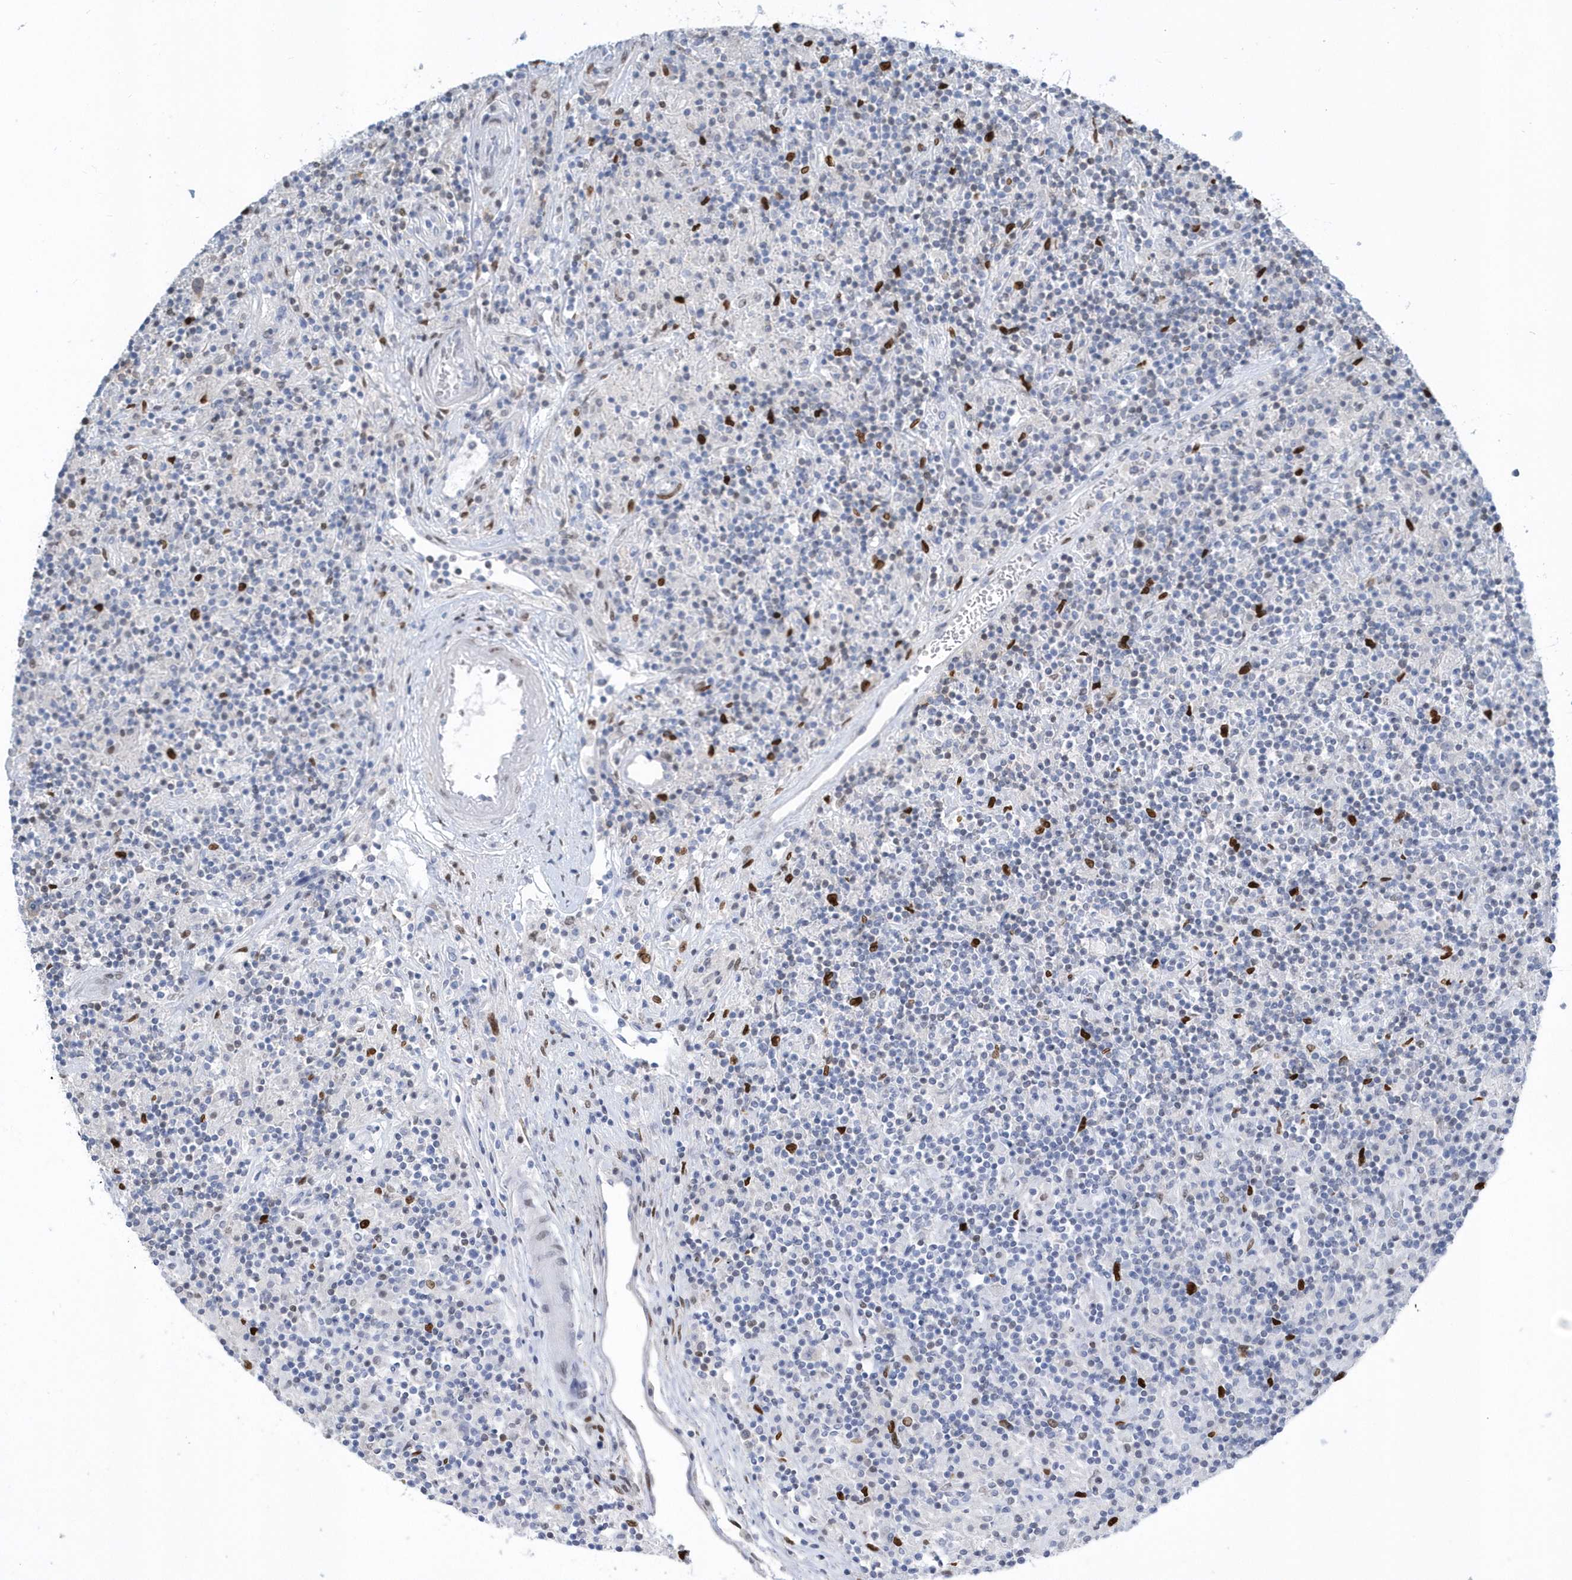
{"staining": {"intensity": "negative", "quantity": "none", "location": "none"}, "tissue": "lymphoma", "cell_type": "Tumor cells", "image_type": "cancer", "snomed": [{"axis": "morphology", "description": "Hodgkin's disease, NOS"}, {"axis": "topography", "description": "Lymph node"}], "caption": "Immunohistochemical staining of human Hodgkin's disease demonstrates no significant expression in tumor cells.", "gene": "MACROH2A2", "patient": {"sex": "male", "age": 70}}